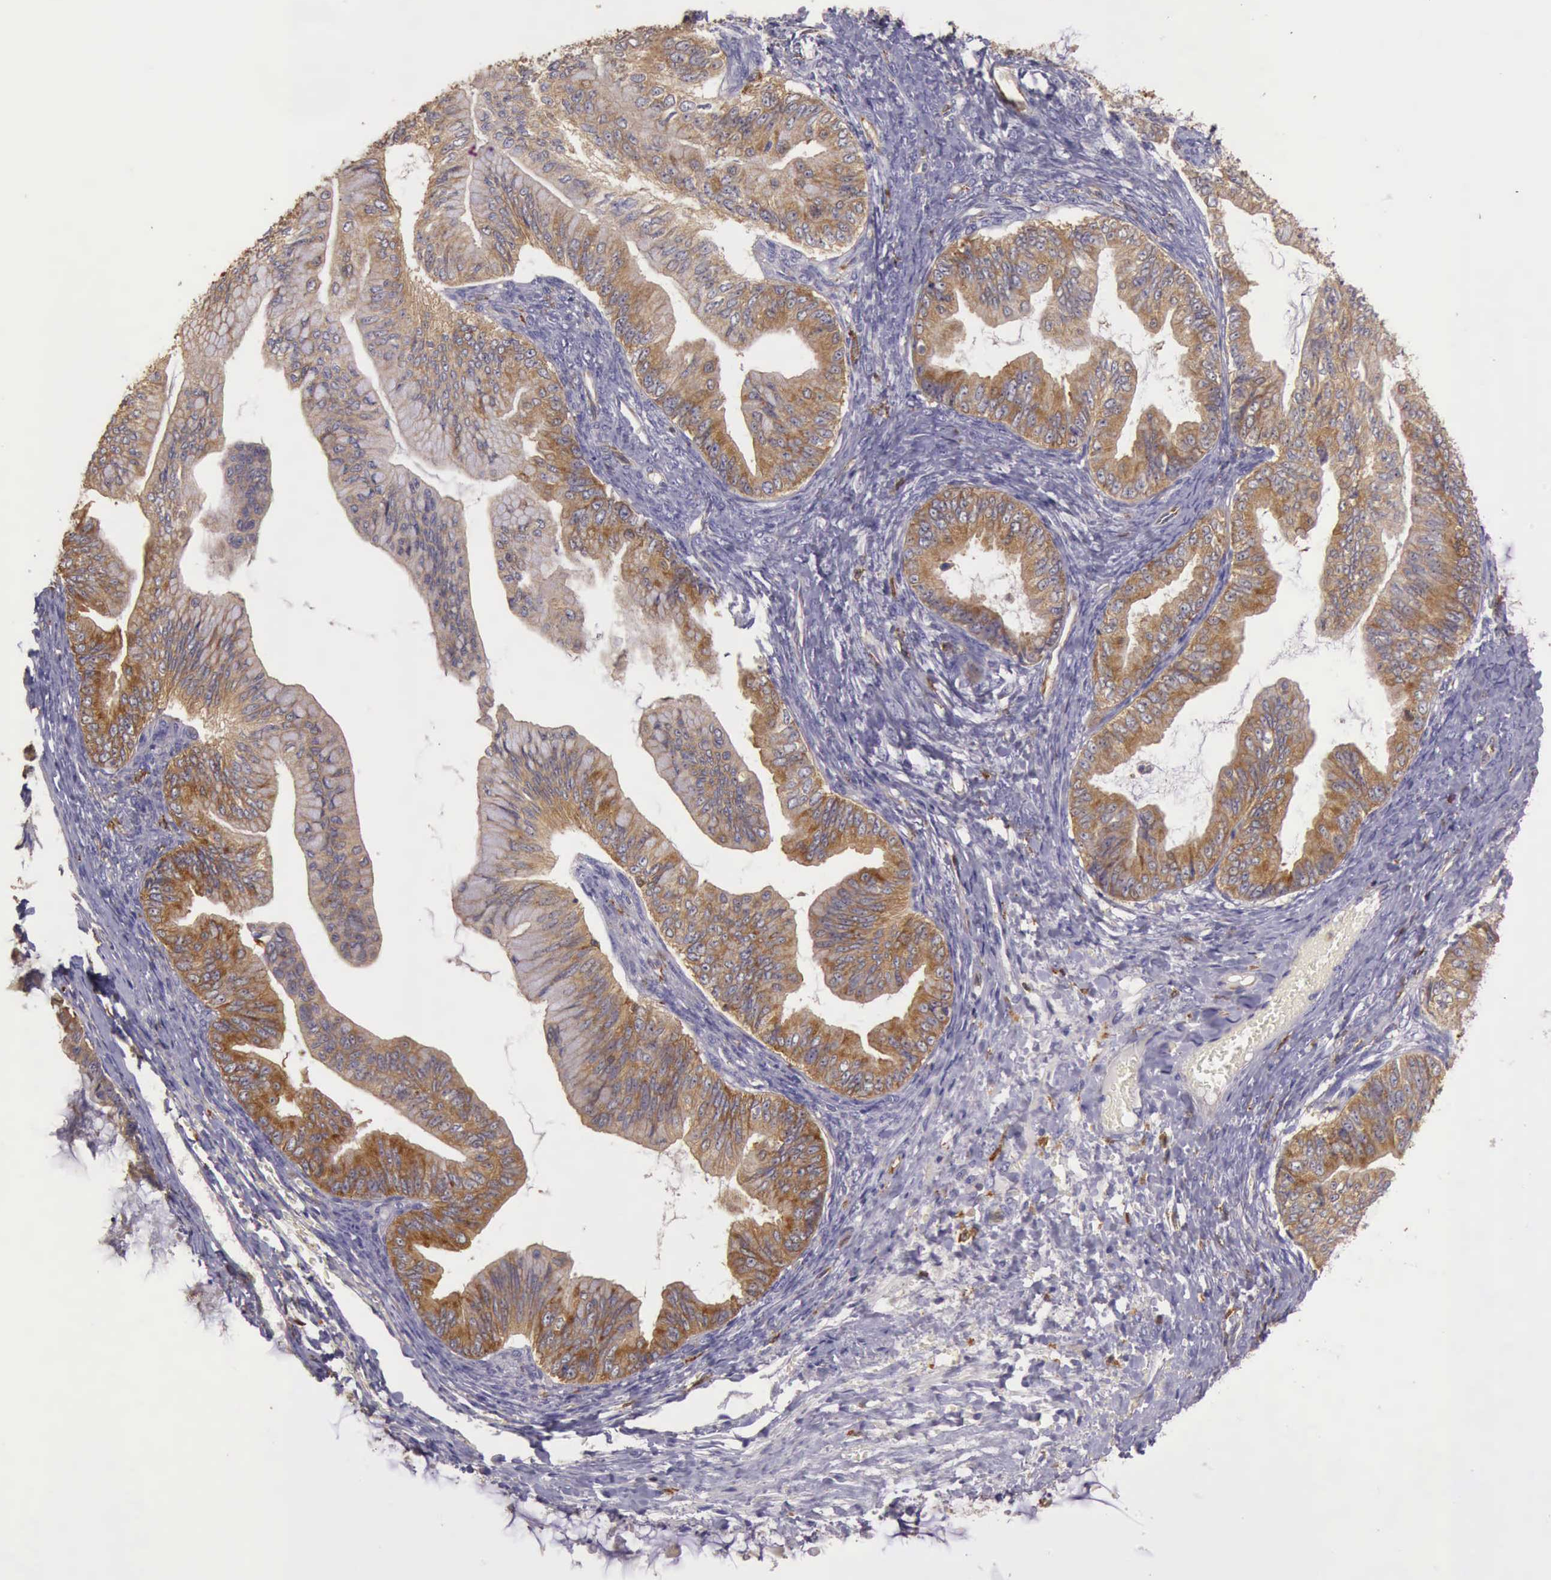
{"staining": {"intensity": "moderate", "quantity": ">75%", "location": "cytoplasmic/membranous"}, "tissue": "ovarian cancer", "cell_type": "Tumor cells", "image_type": "cancer", "snomed": [{"axis": "morphology", "description": "Cystadenocarcinoma, mucinous, NOS"}, {"axis": "topography", "description": "Ovary"}], "caption": "Protein expression analysis of ovarian mucinous cystadenocarcinoma displays moderate cytoplasmic/membranous staining in approximately >75% of tumor cells.", "gene": "ARHGAP4", "patient": {"sex": "female", "age": 36}}